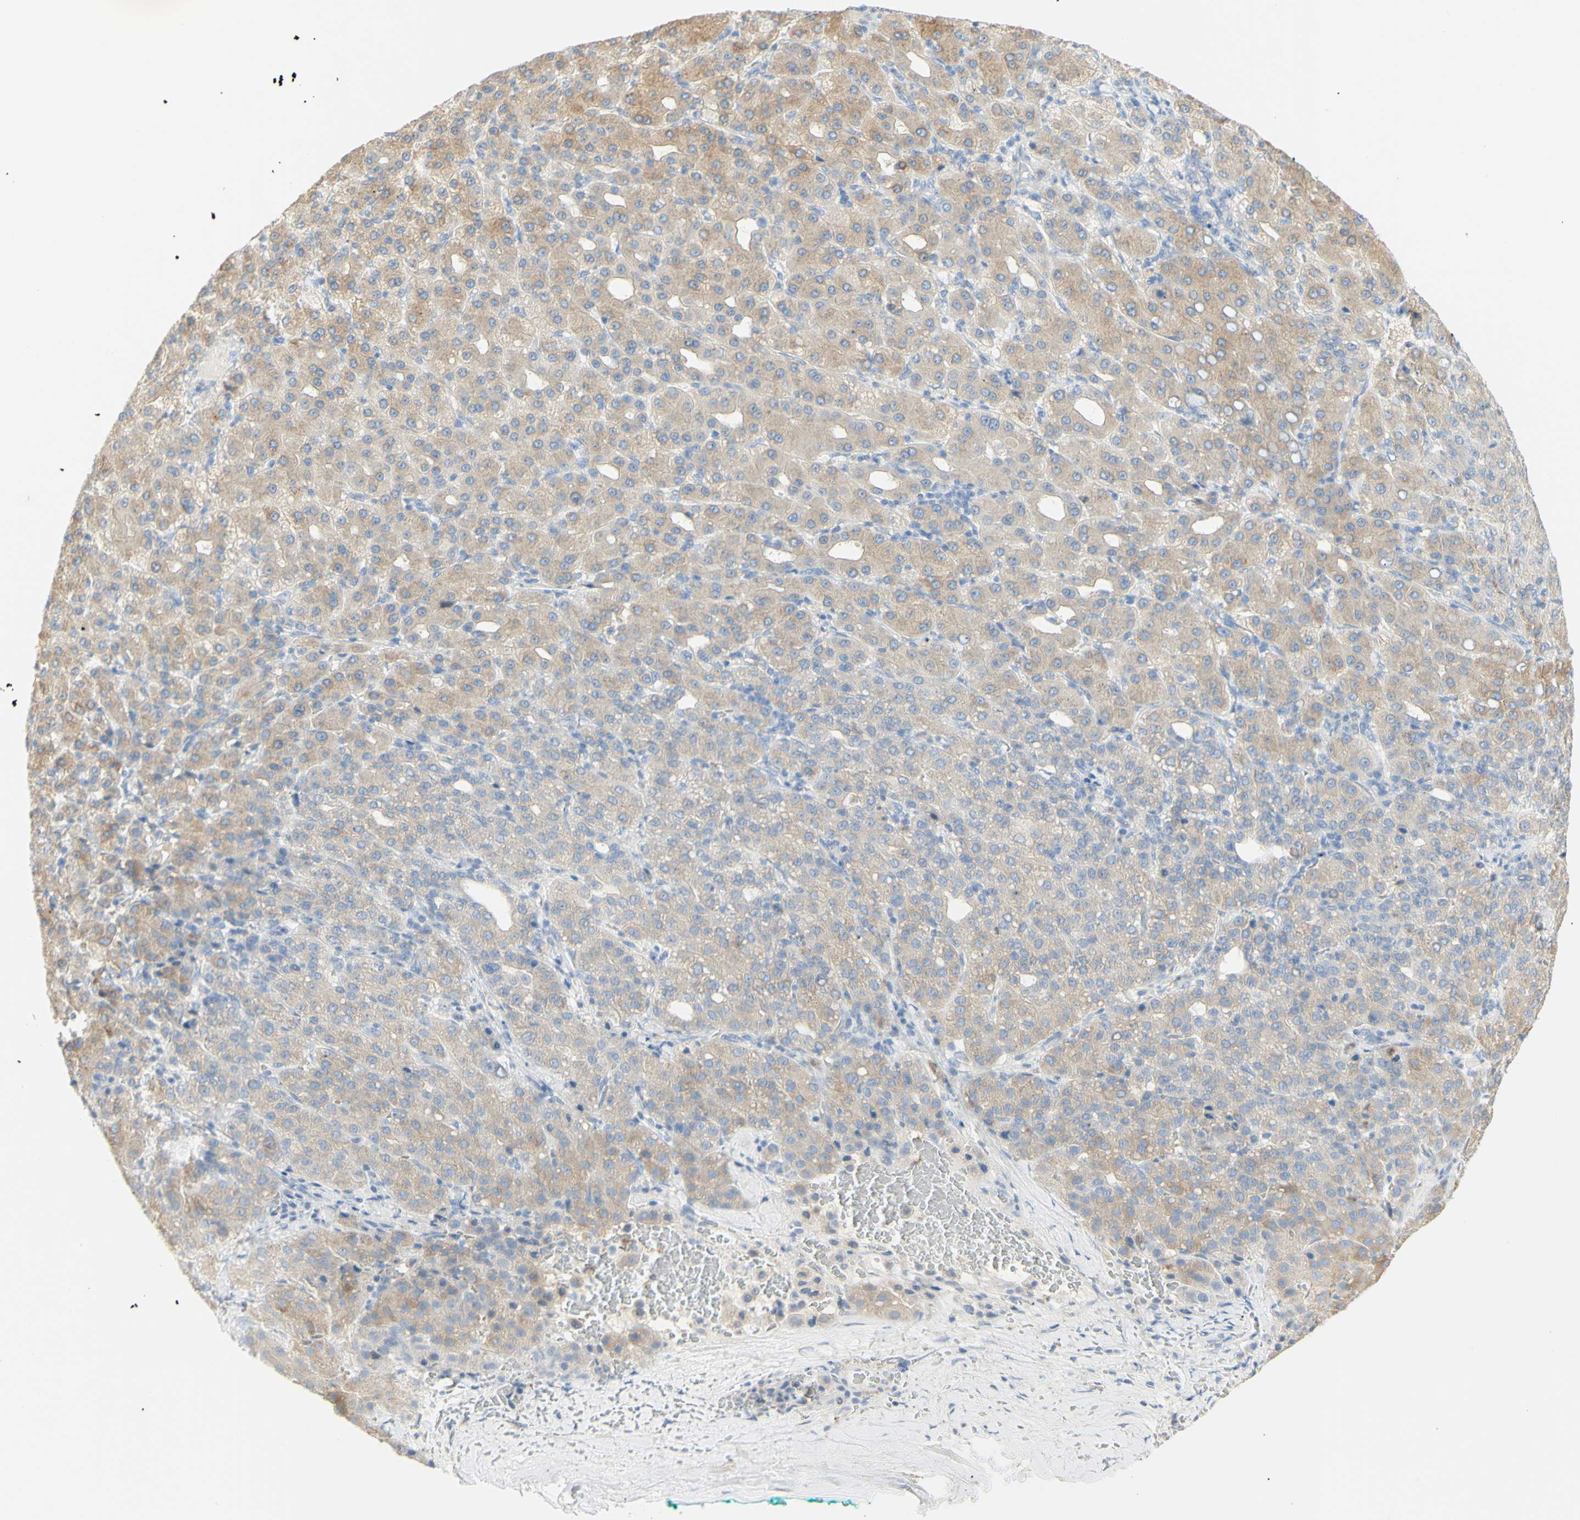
{"staining": {"intensity": "moderate", "quantity": ">75%", "location": "cytoplasmic/membranous"}, "tissue": "liver cancer", "cell_type": "Tumor cells", "image_type": "cancer", "snomed": [{"axis": "morphology", "description": "Carcinoma, Hepatocellular, NOS"}, {"axis": "topography", "description": "Liver"}], "caption": "High-power microscopy captured an immunohistochemistry (IHC) photomicrograph of liver hepatocellular carcinoma, revealing moderate cytoplasmic/membranous expression in about >75% of tumor cells. Using DAB (brown) and hematoxylin (blue) stains, captured at high magnification using brightfield microscopy.", "gene": "B4GALNT3", "patient": {"sex": "male", "age": 65}}